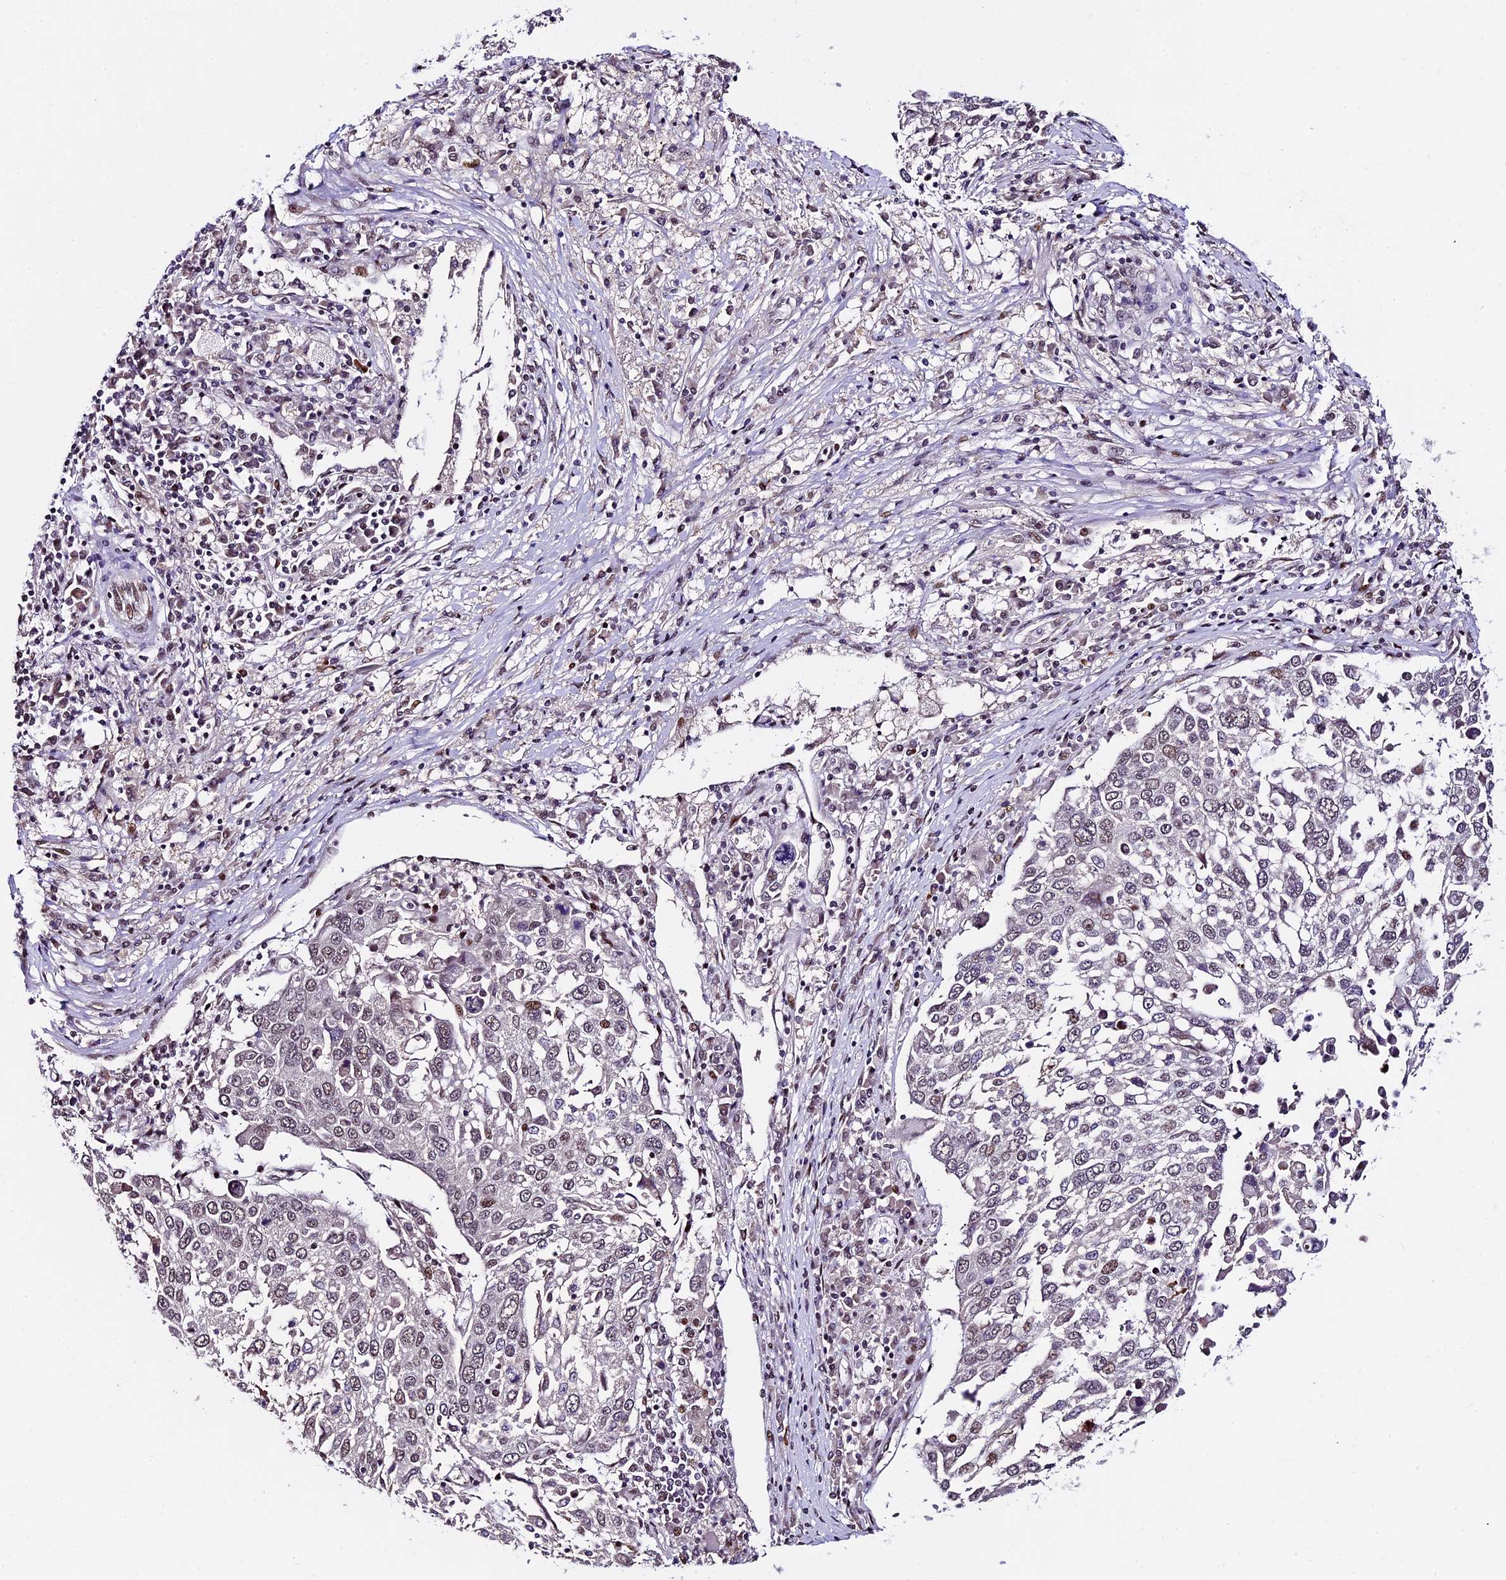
{"staining": {"intensity": "weak", "quantity": "25%-75%", "location": "nuclear"}, "tissue": "lung cancer", "cell_type": "Tumor cells", "image_type": "cancer", "snomed": [{"axis": "morphology", "description": "Squamous cell carcinoma, NOS"}, {"axis": "topography", "description": "Lung"}], "caption": "Lung cancer was stained to show a protein in brown. There is low levels of weak nuclear staining in about 25%-75% of tumor cells.", "gene": "TCP11L2", "patient": {"sex": "male", "age": 65}}